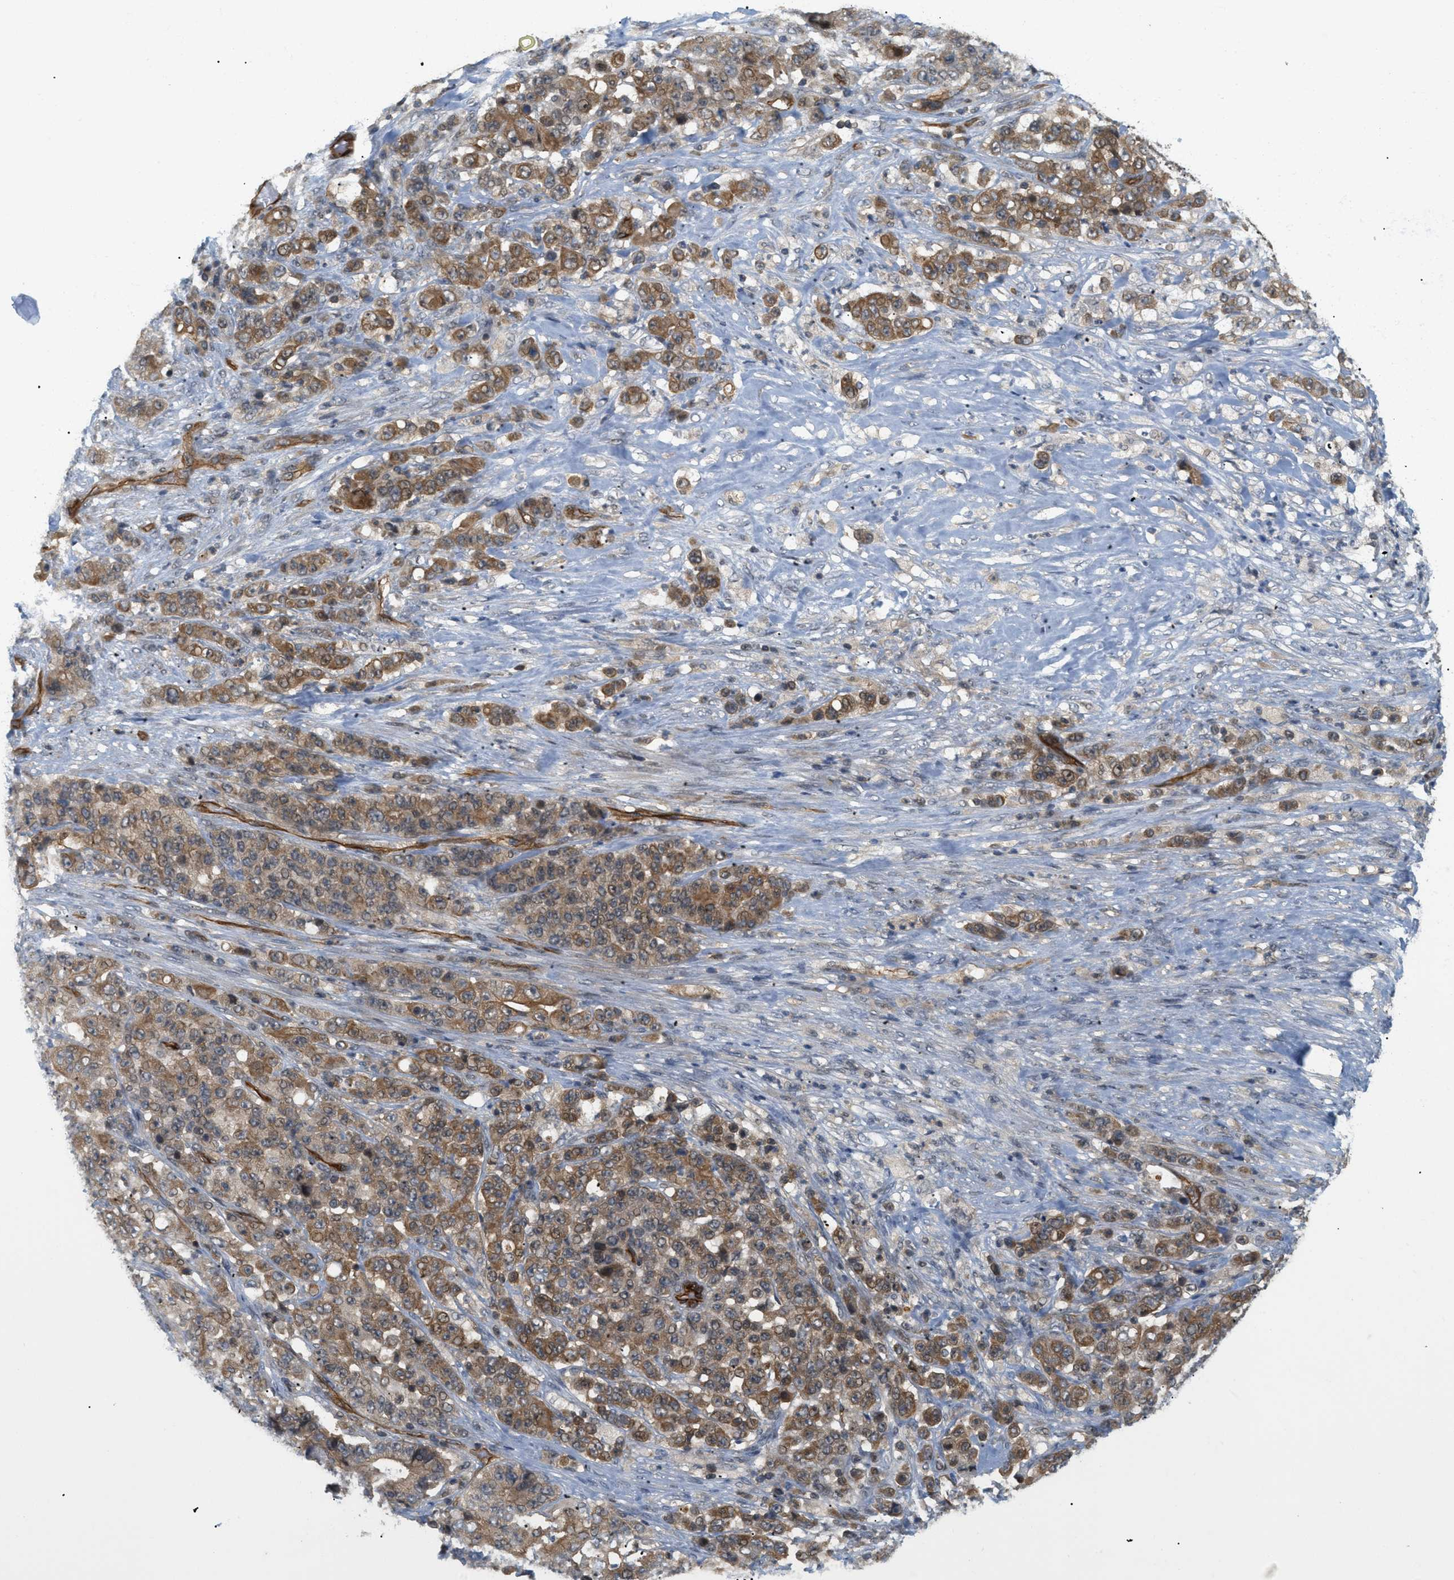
{"staining": {"intensity": "moderate", "quantity": ">75%", "location": "cytoplasmic/membranous"}, "tissue": "stomach cancer", "cell_type": "Tumor cells", "image_type": "cancer", "snomed": [{"axis": "morphology", "description": "Adenocarcinoma, NOS"}, {"axis": "topography", "description": "Stomach"}], "caption": "Protein expression analysis of stomach adenocarcinoma shows moderate cytoplasmic/membranous positivity in about >75% of tumor cells.", "gene": "PALMD", "patient": {"sex": "female", "age": 73}}